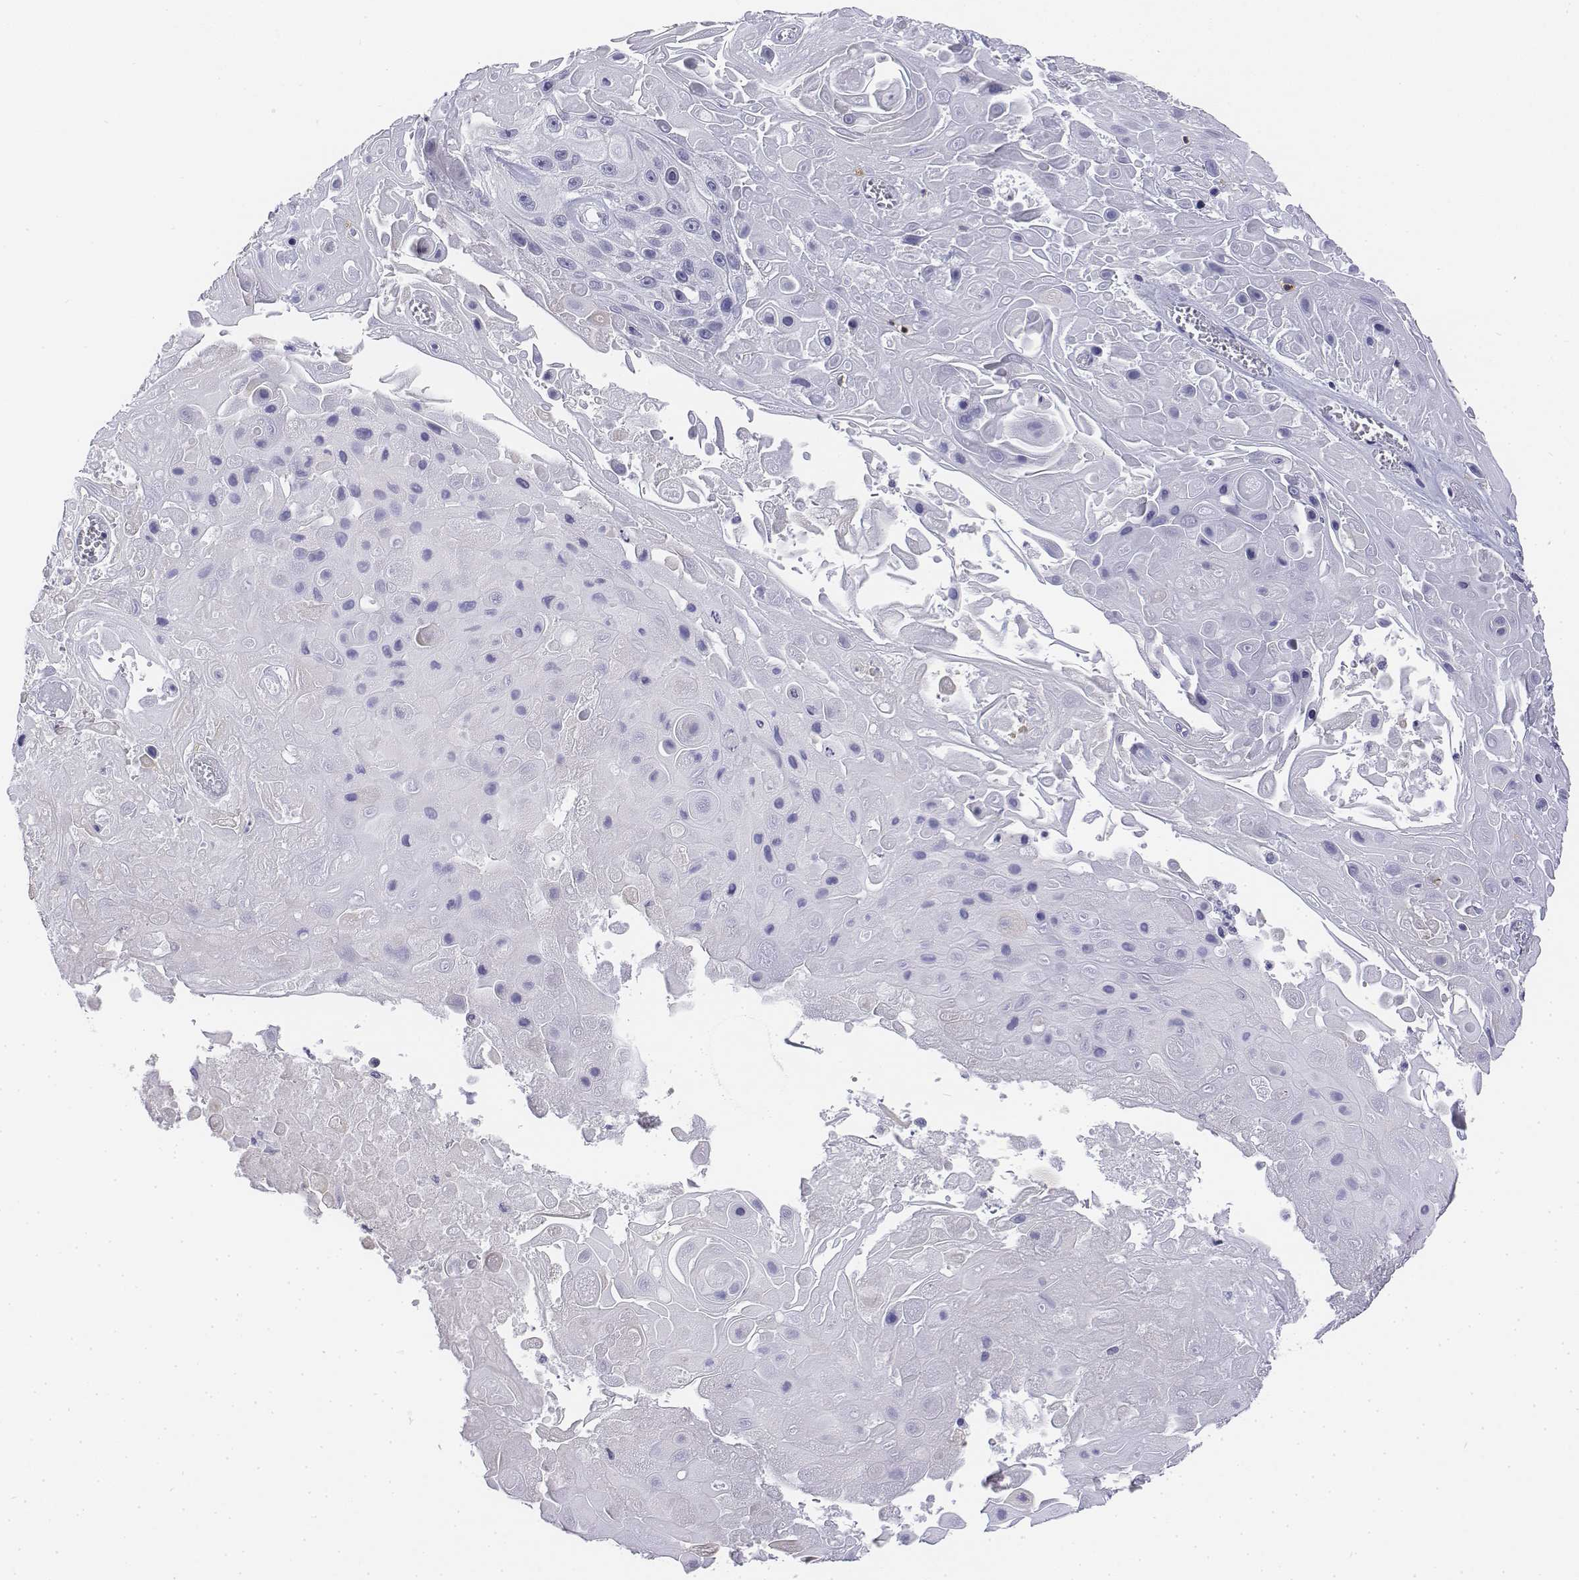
{"staining": {"intensity": "negative", "quantity": "none", "location": "none"}, "tissue": "skin cancer", "cell_type": "Tumor cells", "image_type": "cancer", "snomed": [{"axis": "morphology", "description": "Squamous cell carcinoma, NOS"}, {"axis": "topography", "description": "Skin"}], "caption": "IHC image of human skin cancer (squamous cell carcinoma) stained for a protein (brown), which exhibits no staining in tumor cells. (Immunohistochemistry (ihc), brightfield microscopy, high magnification).", "gene": "CD3E", "patient": {"sex": "male", "age": 82}}